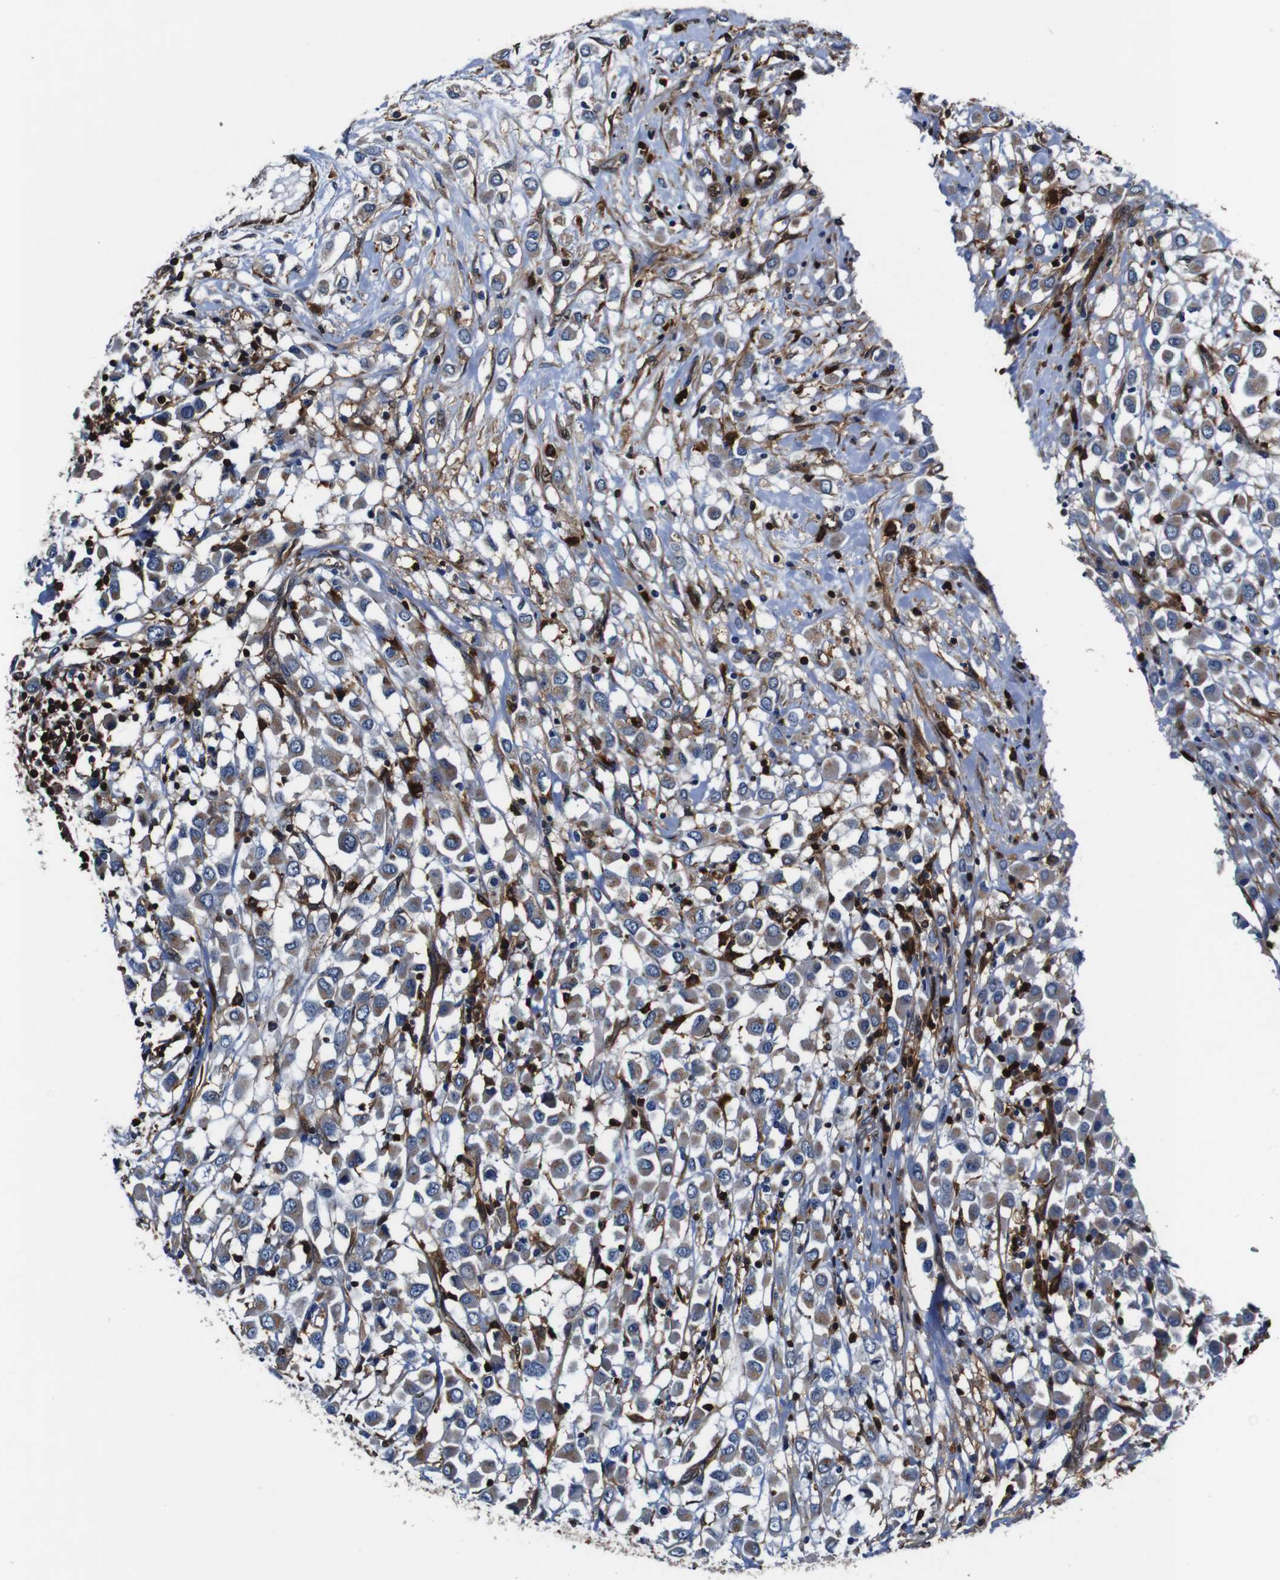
{"staining": {"intensity": "moderate", "quantity": "<25%", "location": "cytoplasmic/membranous"}, "tissue": "breast cancer", "cell_type": "Tumor cells", "image_type": "cancer", "snomed": [{"axis": "morphology", "description": "Duct carcinoma"}, {"axis": "topography", "description": "Breast"}], "caption": "Breast cancer (infiltrating ductal carcinoma) stained with a protein marker exhibits moderate staining in tumor cells.", "gene": "ANXA1", "patient": {"sex": "female", "age": 61}}